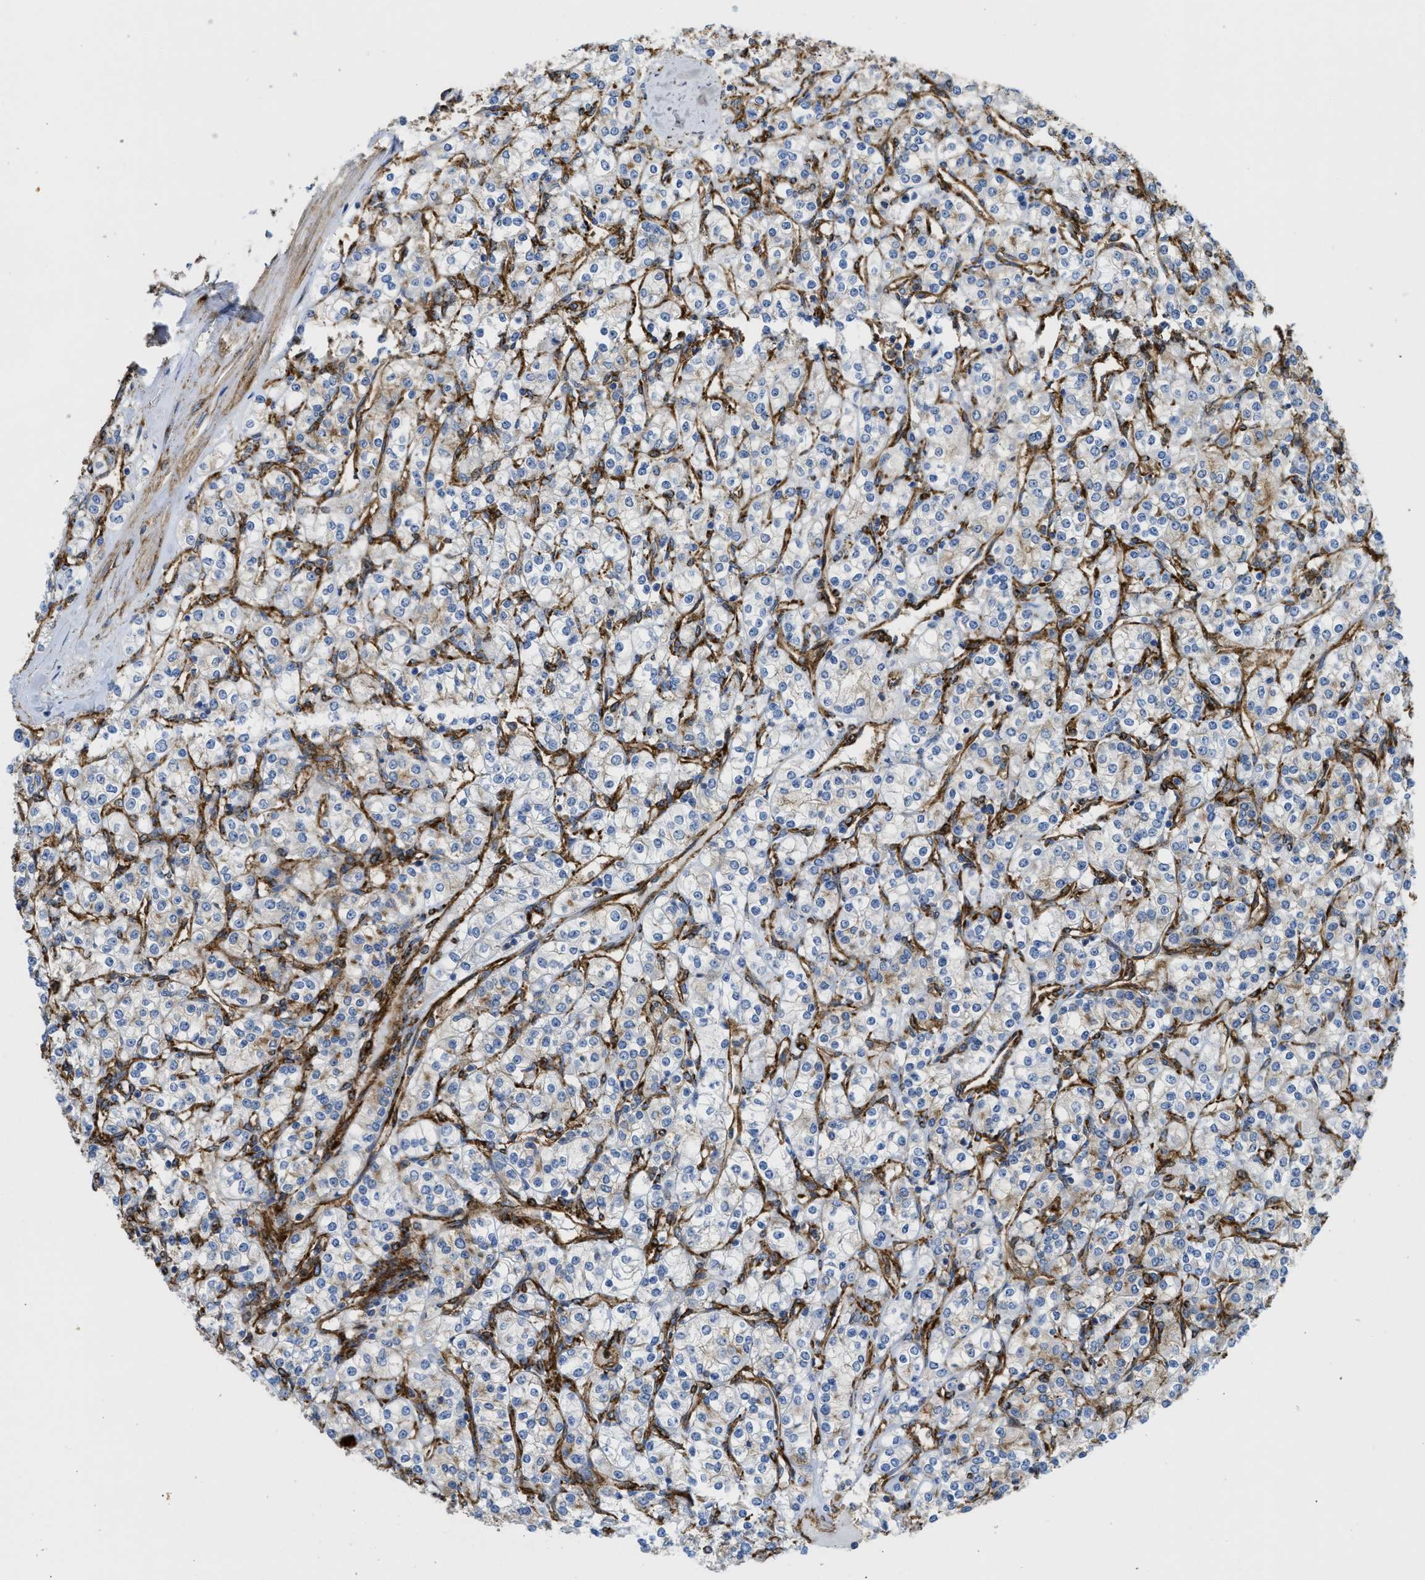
{"staining": {"intensity": "weak", "quantity": "<25%", "location": "cytoplasmic/membranous"}, "tissue": "renal cancer", "cell_type": "Tumor cells", "image_type": "cancer", "snomed": [{"axis": "morphology", "description": "Adenocarcinoma, NOS"}, {"axis": "topography", "description": "Kidney"}], "caption": "Immunohistochemical staining of renal cancer (adenocarcinoma) exhibits no significant staining in tumor cells. The staining was performed using DAB to visualize the protein expression in brown, while the nuclei were stained in blue with hematoxylin (Magnification: 20x).", "gene": "HIP1", "patient": {"sex": "male", "age": 77}}